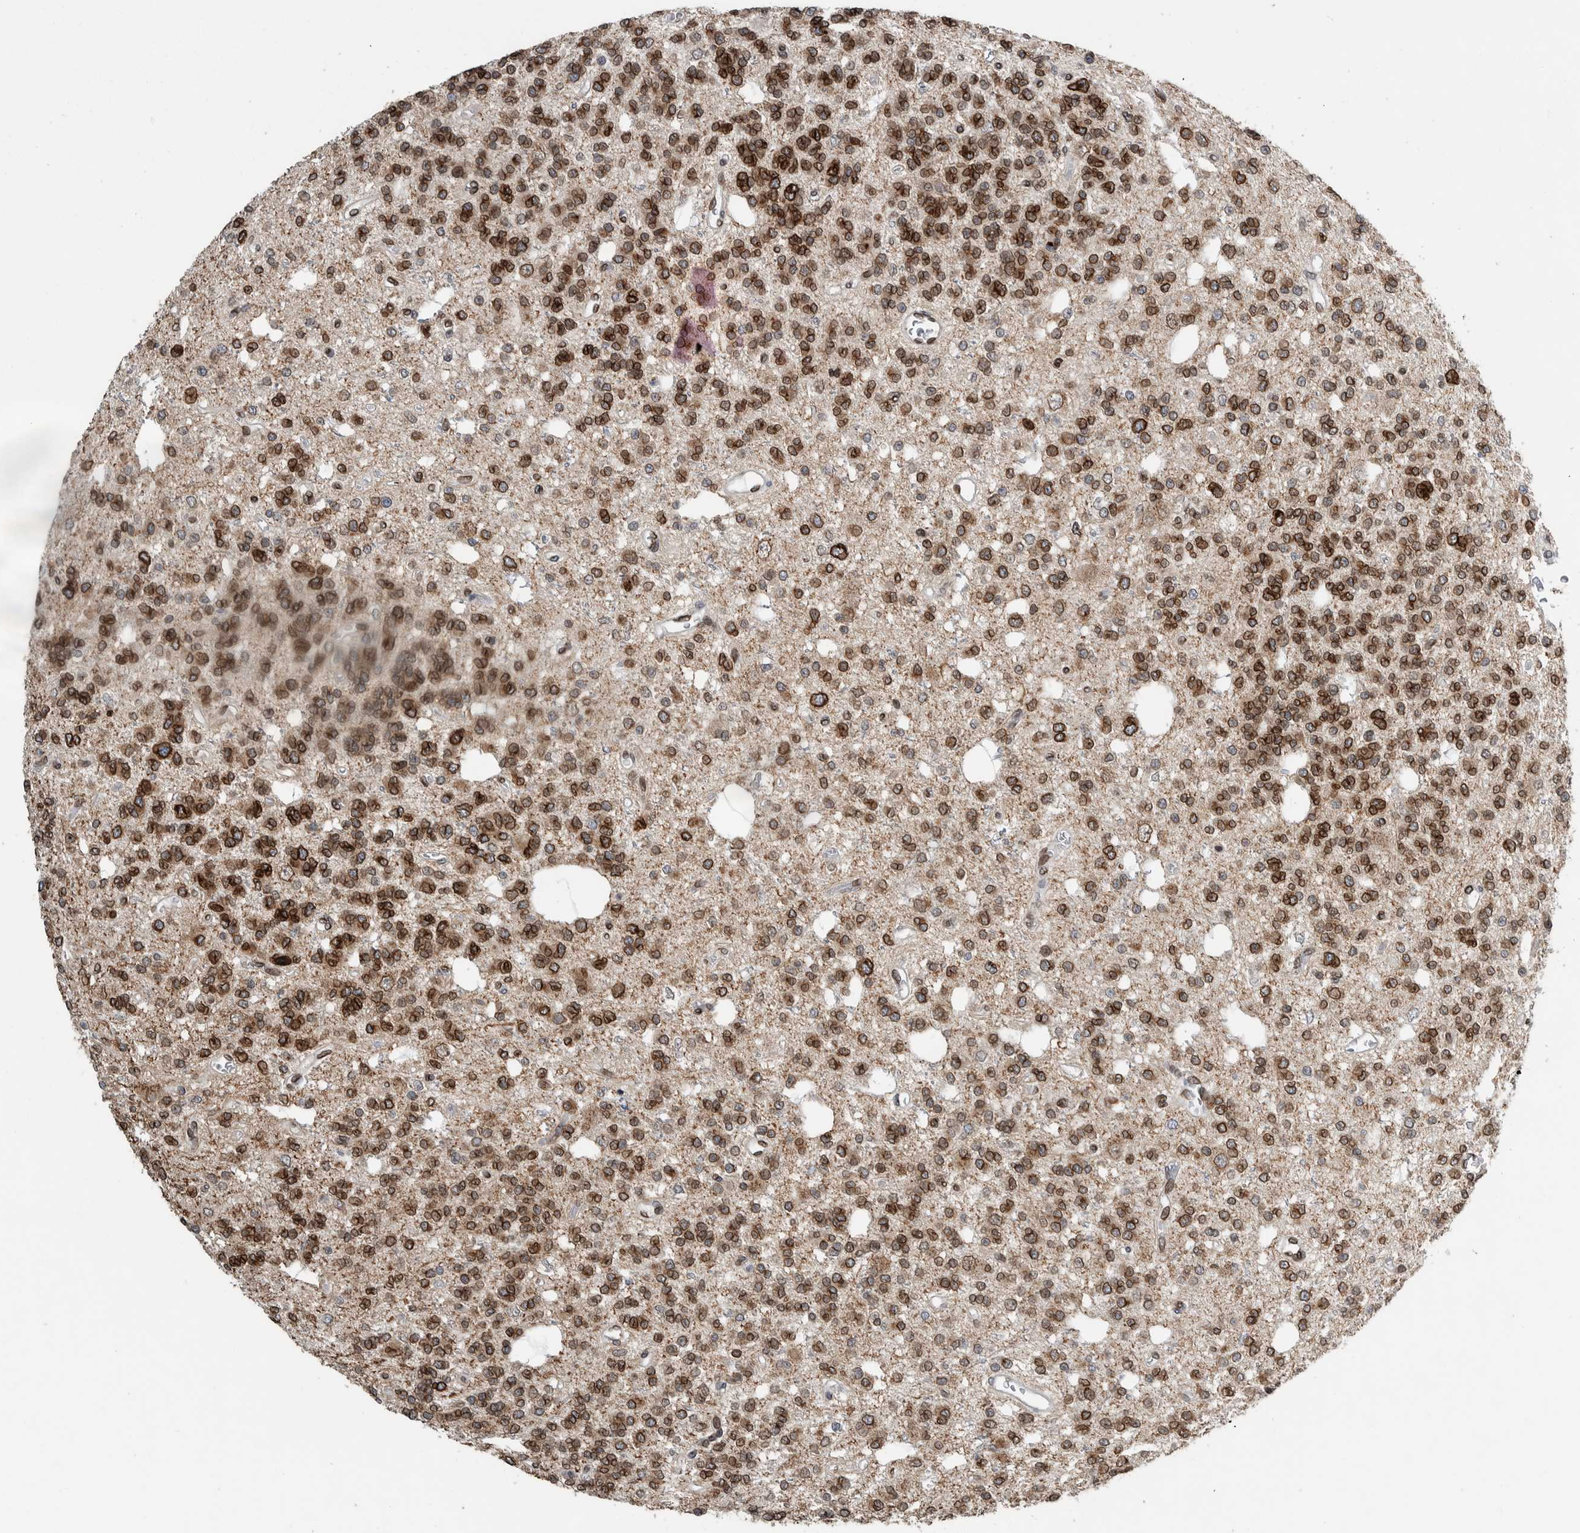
{"staining": {"intensity": "strong", "quantity": ">75%", "location": "cytoplasmic/membranous,nuclear"}, "tissue": "glioma", "cell_type": "Tumor cells", "image_type": "cancer", "snomed": [{"axis": "morphology", "description": "Glioma, malignant, Low grade"}, {"axis": "topography", "description": "Brain"}], "caption": "Immunohistochemistry (IHC) staining of malignant low-grade glioma, which demonstrates high levels of strong cytoplasmic/membranous and nuclear positivity in approximately >75% of tumor cells indicating strong cytoplasmic/membranous and nuclear protein positivity. The staining was performed using DAB (brown) for protein detection and nuclei were counterstained in hematoxylin (blue).", "gene": "FAM135B", "patient": {"sex": "male", "age": 38}}